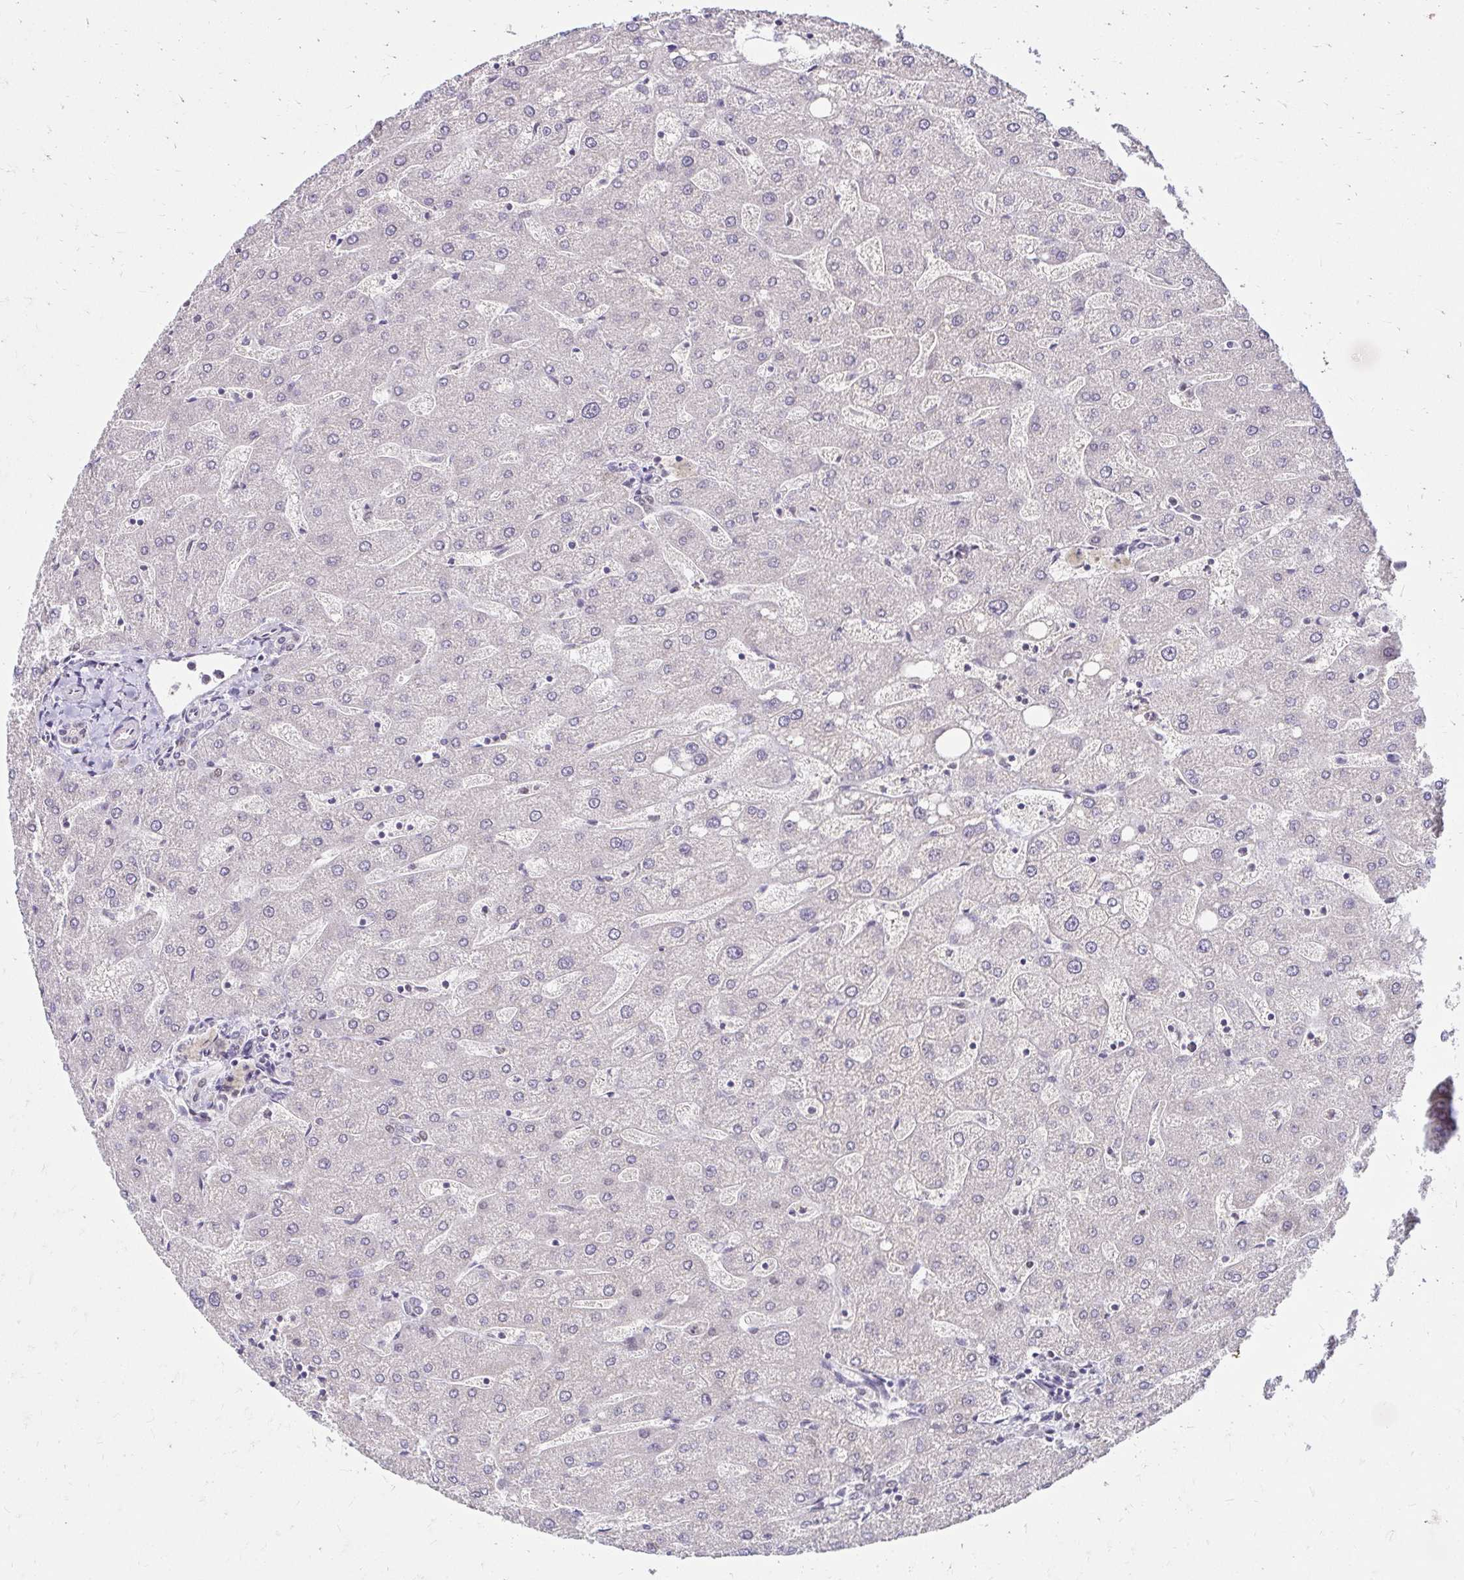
{"staining": {"intensity": "negative", "quantity": "none", "location": "none"}, "tissue": "liver", "cell_type": "Cholangiocytes", "image_type": "normal", "snomed": [{"axis": "morphology", "description": "Normal tissue, NOS"}, {"axis": "topography", "description": "Liver"}], "caption": "Immunohistochemical staining of unremarkable liver demonstrates no significant expression in cholangiocytes.", "gene": "RIMS4", "patient": {"sex": "male", "age": 67}}